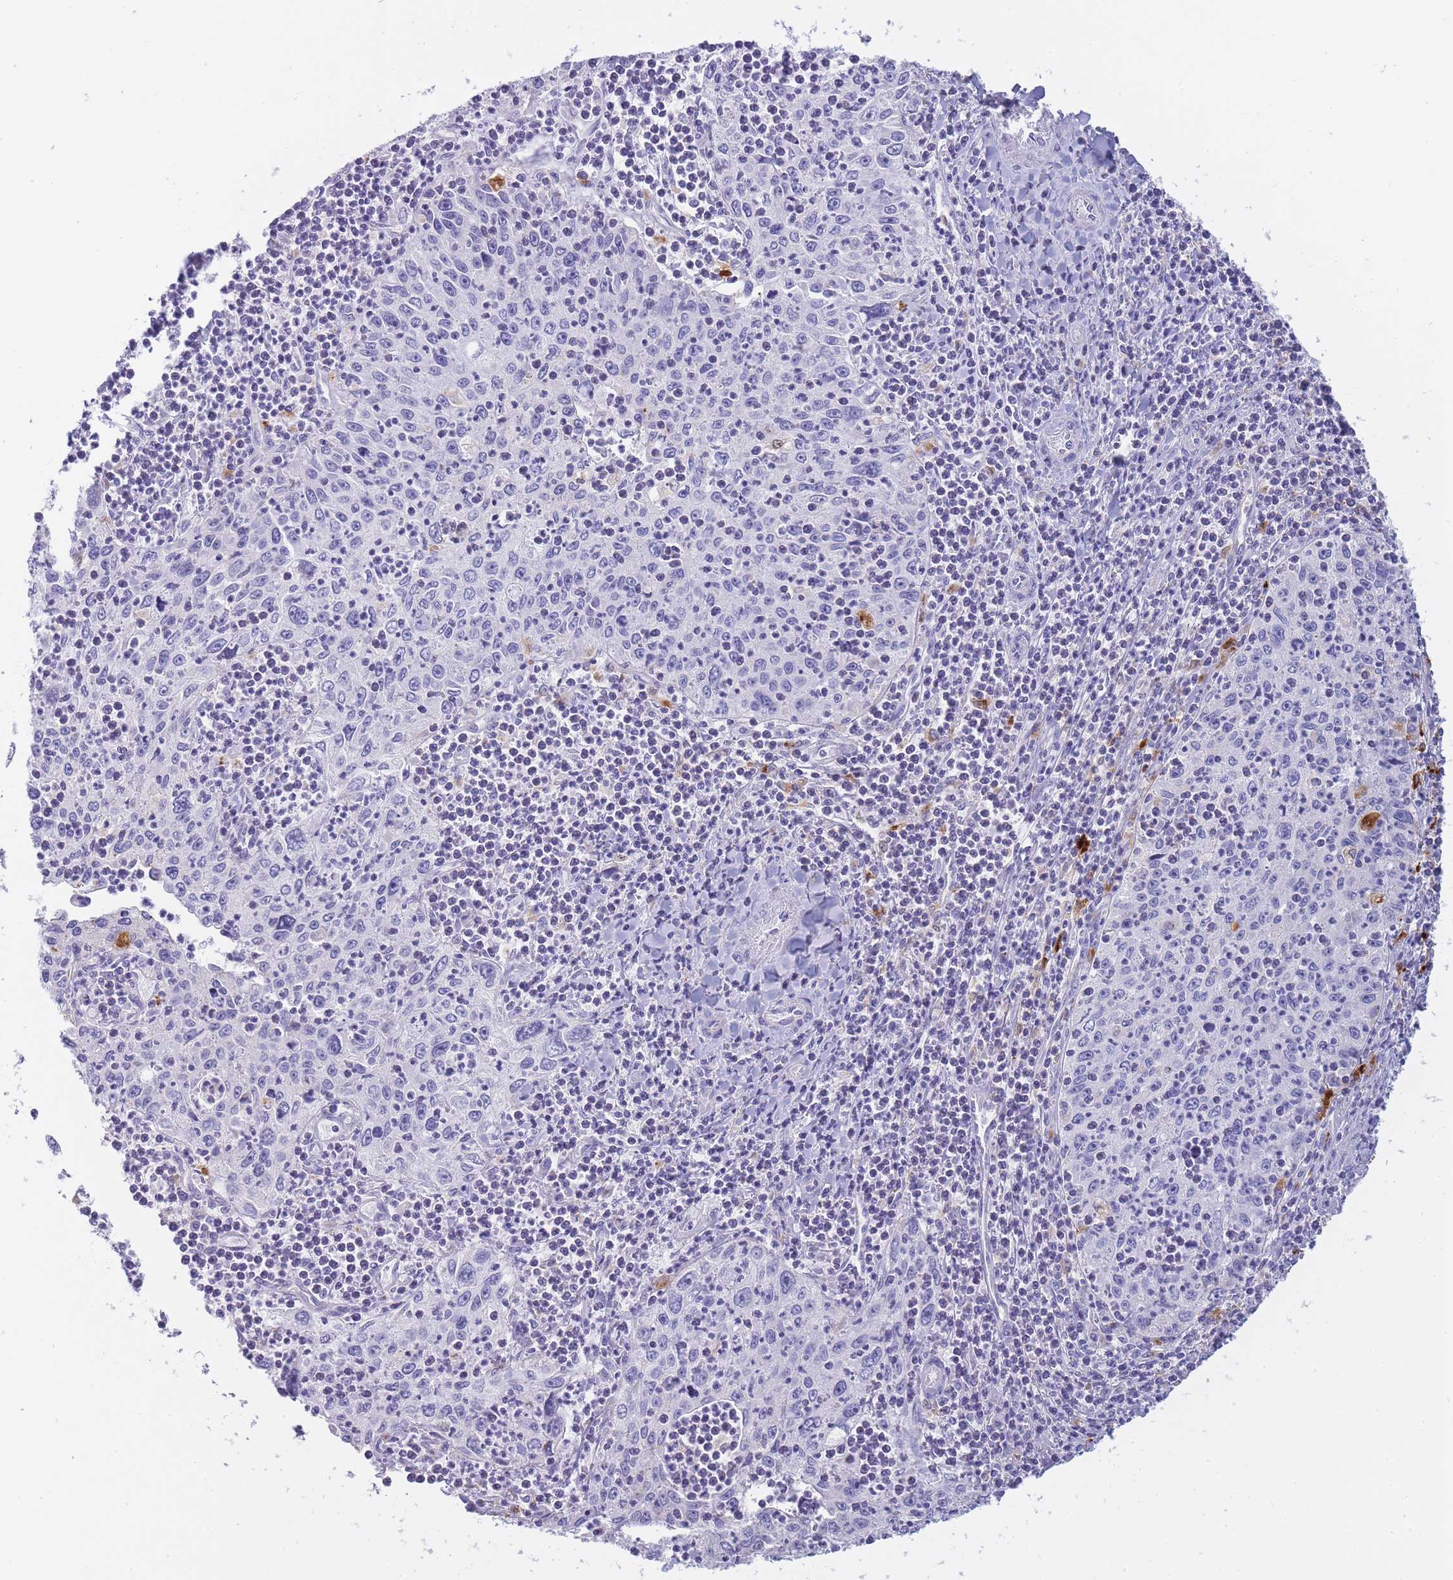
{"staining": {"intensity": "negative", "quantity": "none", "location": "none"}, "tissue": "cervical cancer", "cell_type": "Tumor cells", "image_type": "cancer", "snomed": [{"axis": "morphology", "description": "Squamous cell carcinoma, NOS"}, {"axis": "topography", "description": "Cervix"}], "caption": "Histopathology image shows no protein expression in tumor cells of cervical cancer tissue.", "gene": "GAA", "patient": {"sex": "female", "age": 30}}